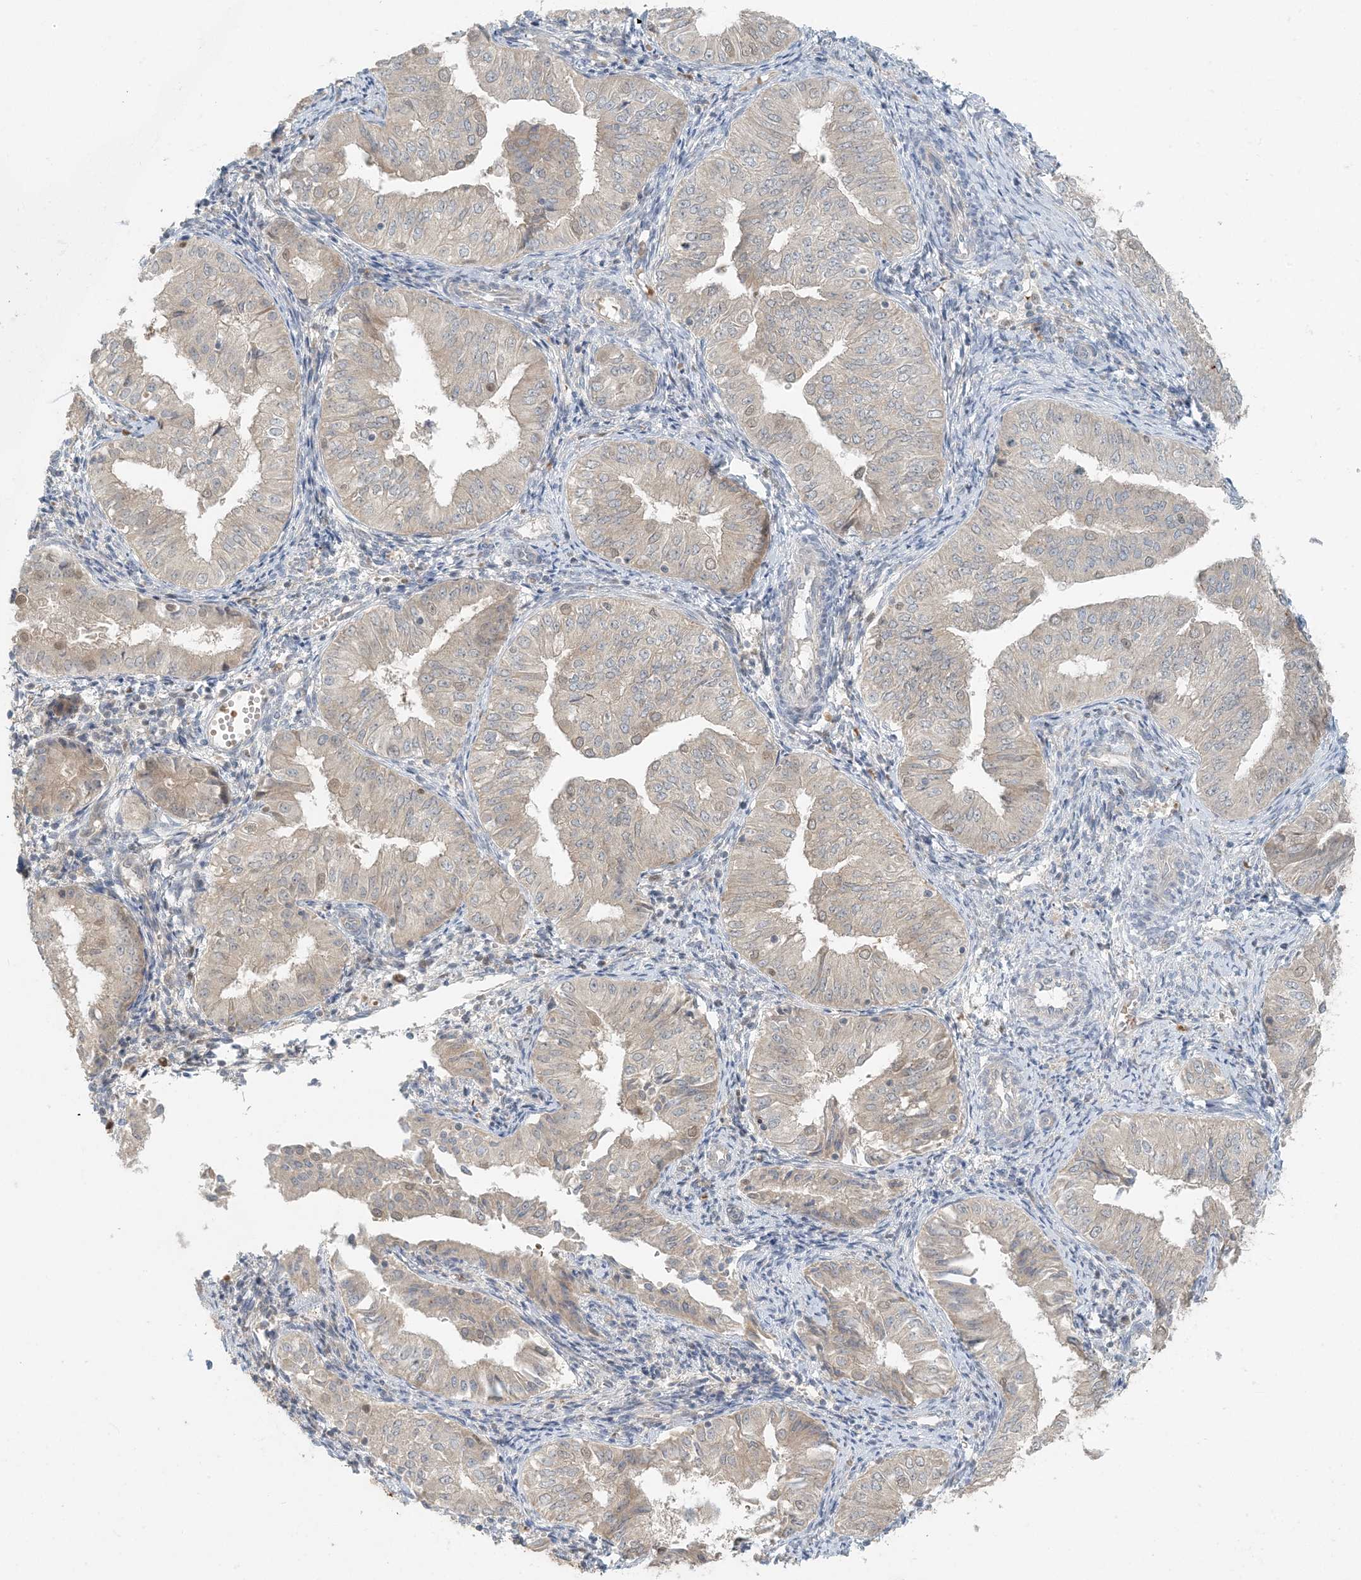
{"staining": {"intensity": "negative", "quantity": "none", "location": "none"}, "tissue": "endometrial cancer", "cell_type": "Tumor cells", "image_type": "cancer", "snomed": [{"axis": "morphology", "description": "Normal tissue, NOS"}, {"axis": "morphology", "description": "Adenocarcinoma, NOS"}, {"axis": "topography", "description": "Endometrium"}], "caption": "DAB (3,3'-diaminobenzidine) immunohistochemical staining of endometrial cancer shows no significant staining in tumor cells. The staining is performed using DAB (3,3'-diaminobenzidine) brown chromogen with nuclei counter-stained in using hematoxylin.", "gene": "CTDNEP1", "patient": {"sex": "female", "age": 53}}